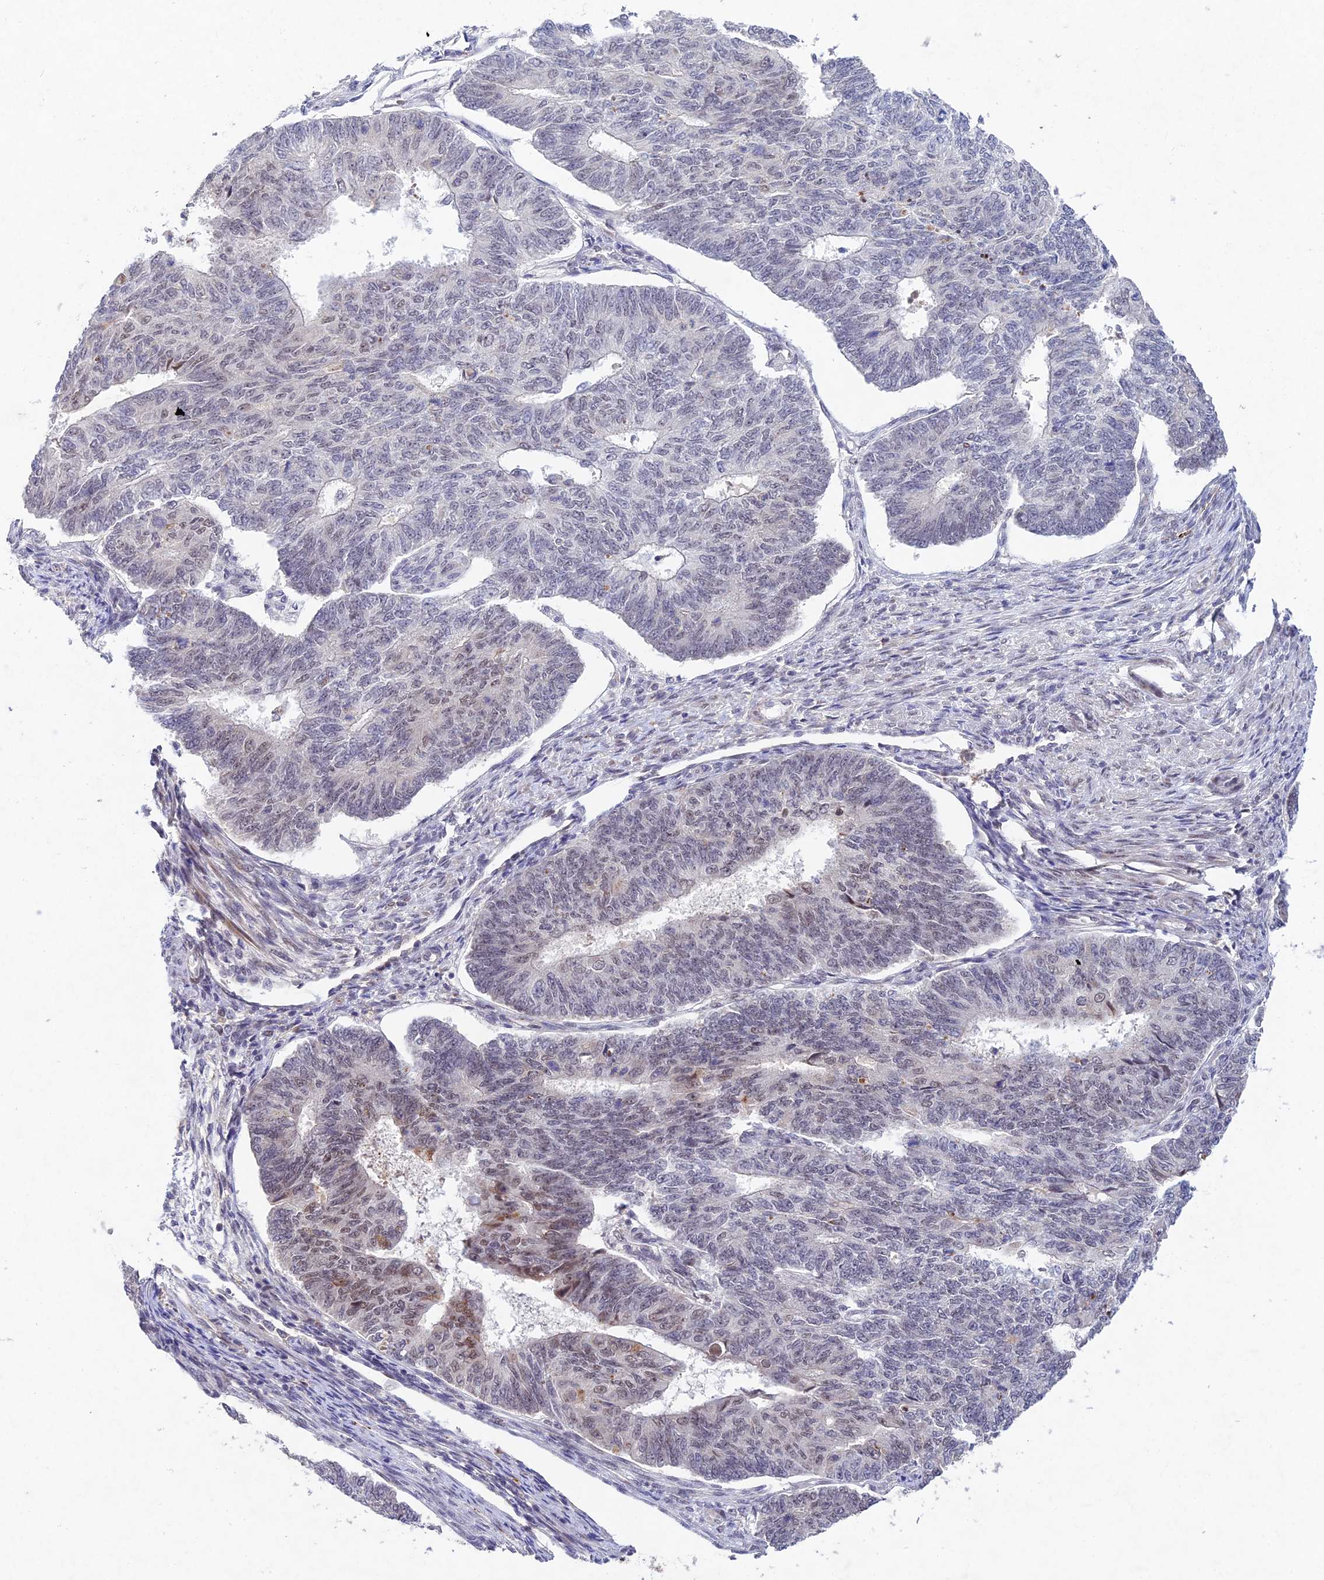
{"staining": {"intensity": "weak", "quantity": "<25%", "location": "nuclear"}, "tissue": "endometrial cancer", "cell_type": "Tumor cells", "image_type": "cancer", "snomed": [{"axis": "morphology", "description": "Adenocarcinoma, NOS"}, {"axis": "topography", "description": "Endometrium"}], "caption": "Tumor cells show no significant positivity in adenocarcinoma (endometrial).", "gene": "RAVER1", "patient": {"sex": "female", "age": 32}}